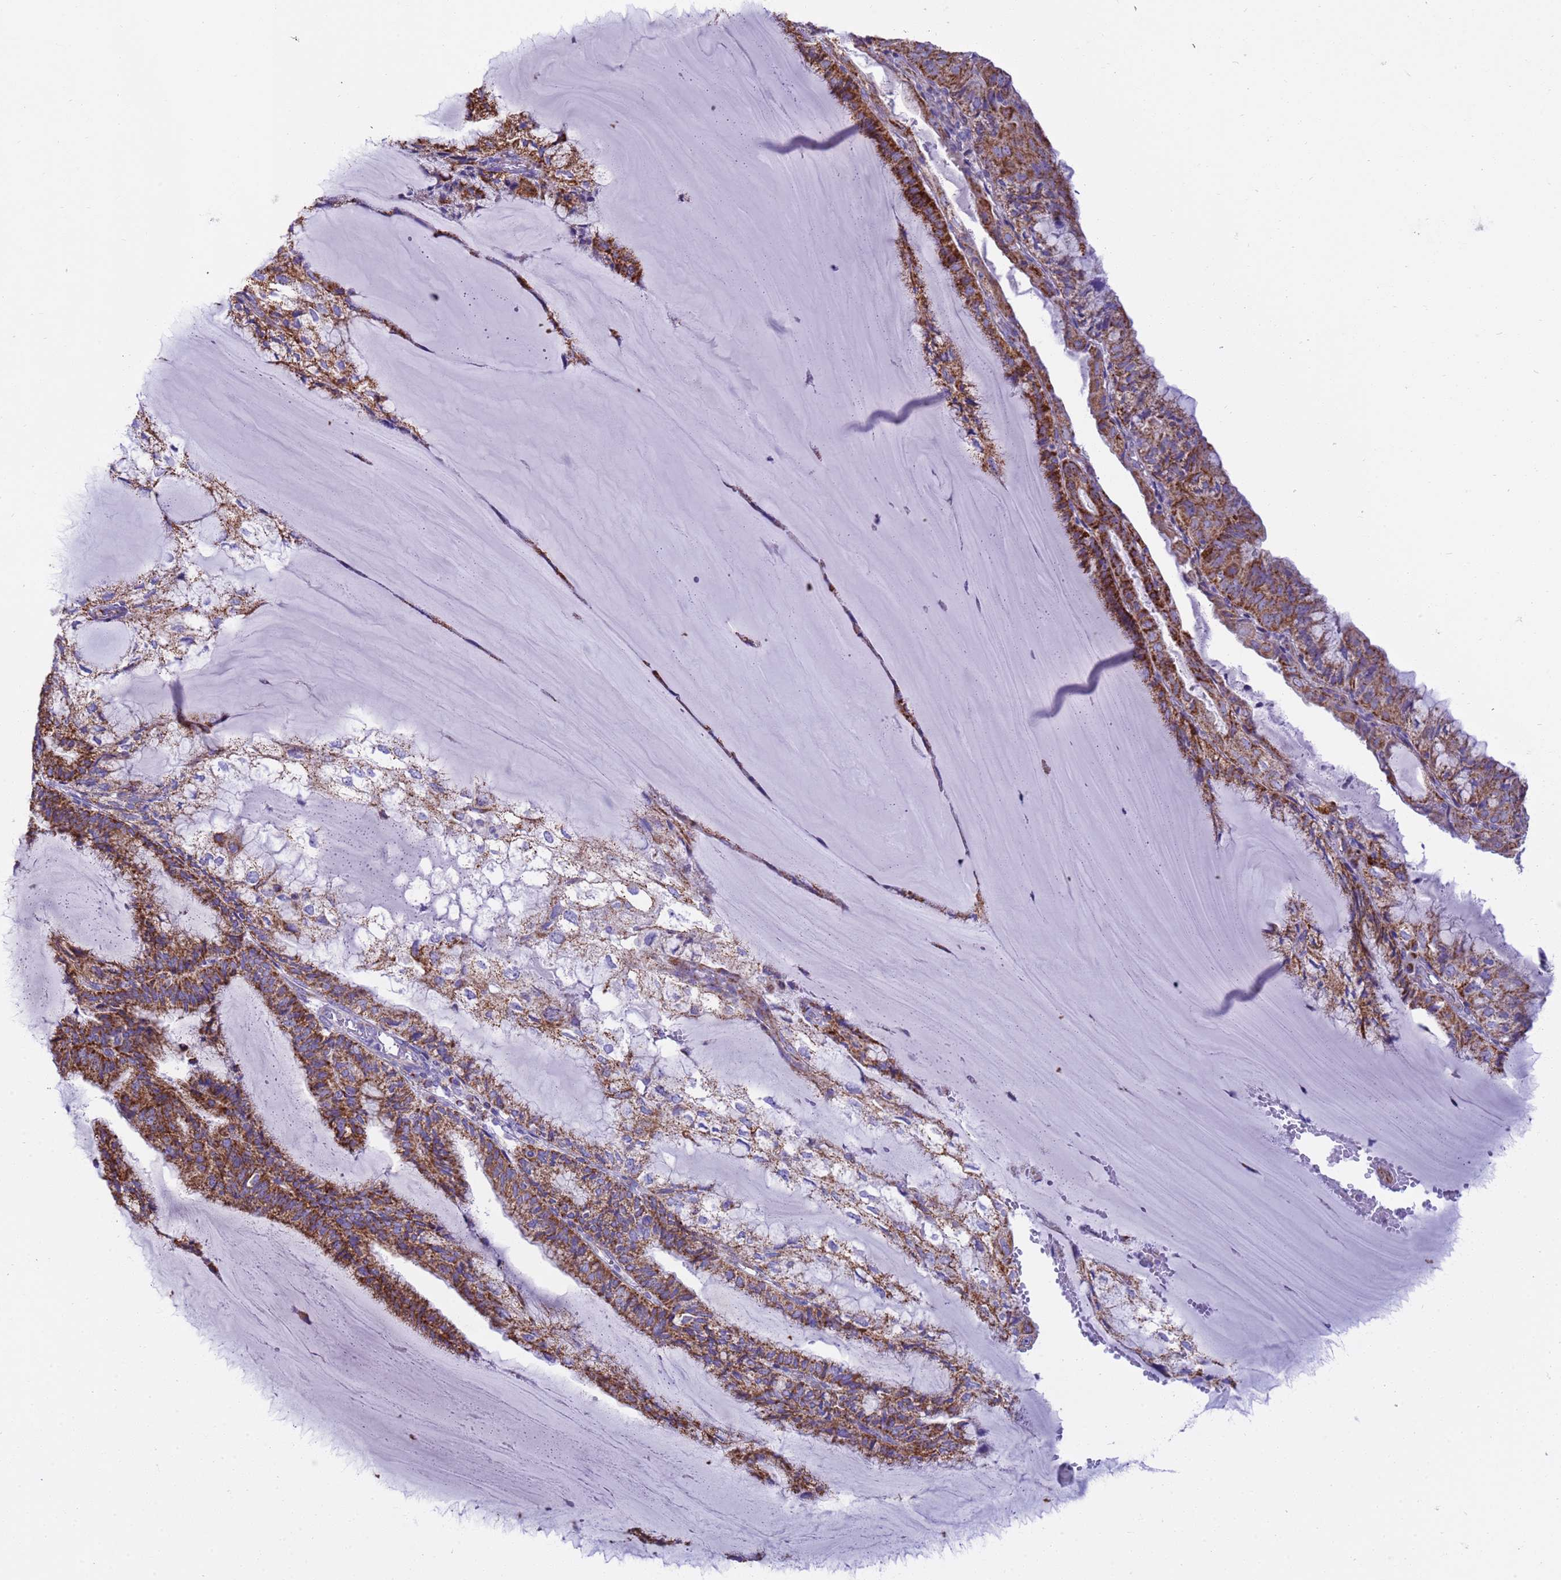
{"staining": {"intensity": "strong", "quantity": ">75%", "location": "cytoplasmic/membranous"}, "tissue": "endometrial cancer", "cell_type": "Tumor cells", "image_type": "cancer", "snomed": [{"axis": "morphology", "description": "Adenocarcinoma, NOS"}, {"axis": "topography", "description": "Endometrium"}], "caption": "Brown immunohistochemical staining in endometrial cancer shows strong cytoplasmic/membranous positivity in approximately >75% of tumor cells.", "gene": "RNF165", "patient": {"sex": "female", "age": 81}}